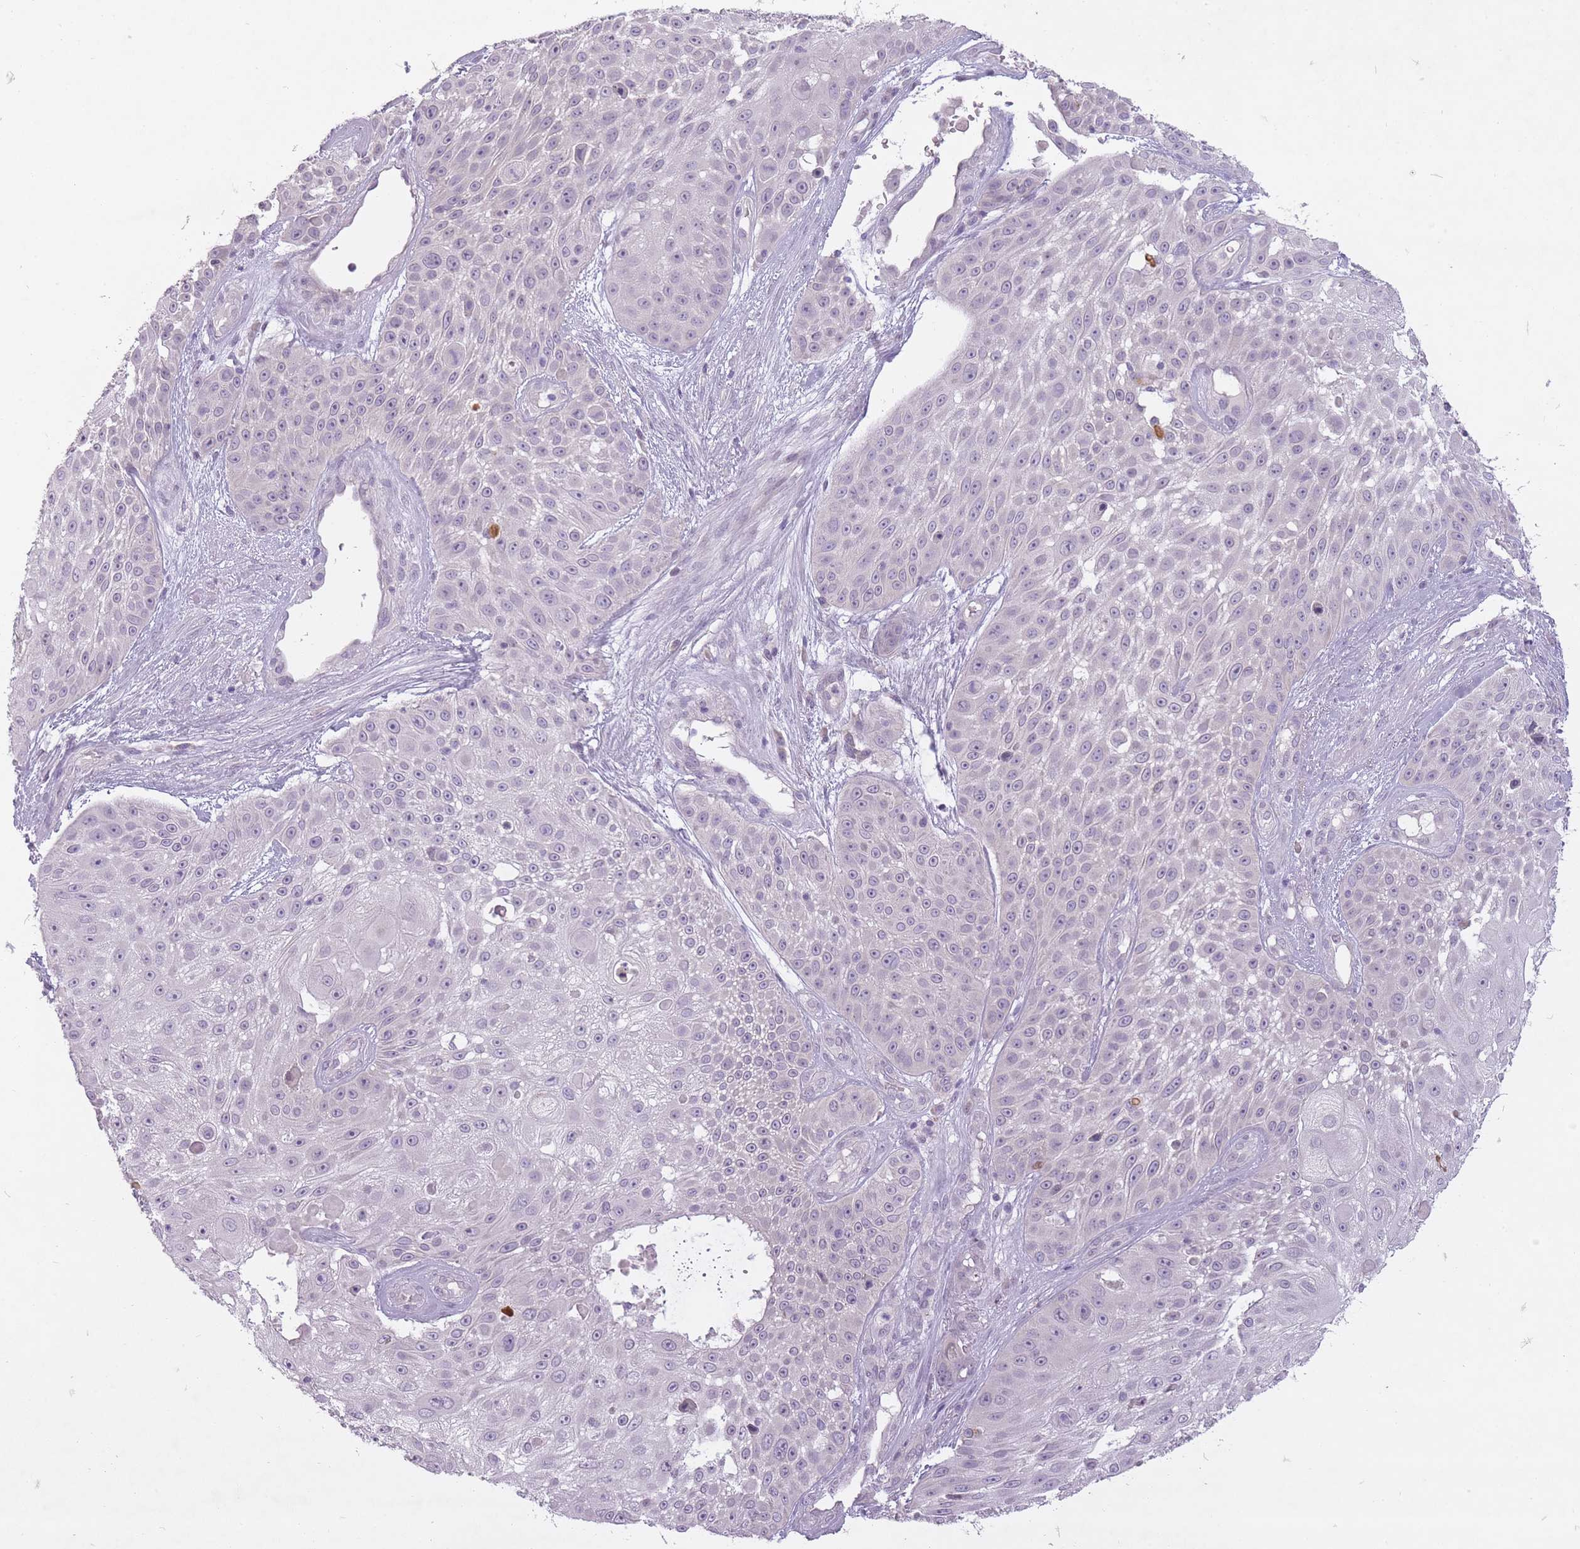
{"staining": {"intensity": "negative", "quantity": "none", "location": "none"}, "tissue": "skin cancer", "cell_type": "Tumor cells", "image_type": "cancer", "snomed": [{"axis": "morphology", "description": "Squamous cell carcinoma, NOS"}, {"axis": "topography", "description": "Skin"}], "caption": "Immunohistochemistry (IHC) histopathology image of human skin cancer (squamous cell carcinoma) stained for a protein (brown), which shows no staining in tumor cells.", "gene": "FAM43B", "patient": {"sex": "female", "age": 86}}